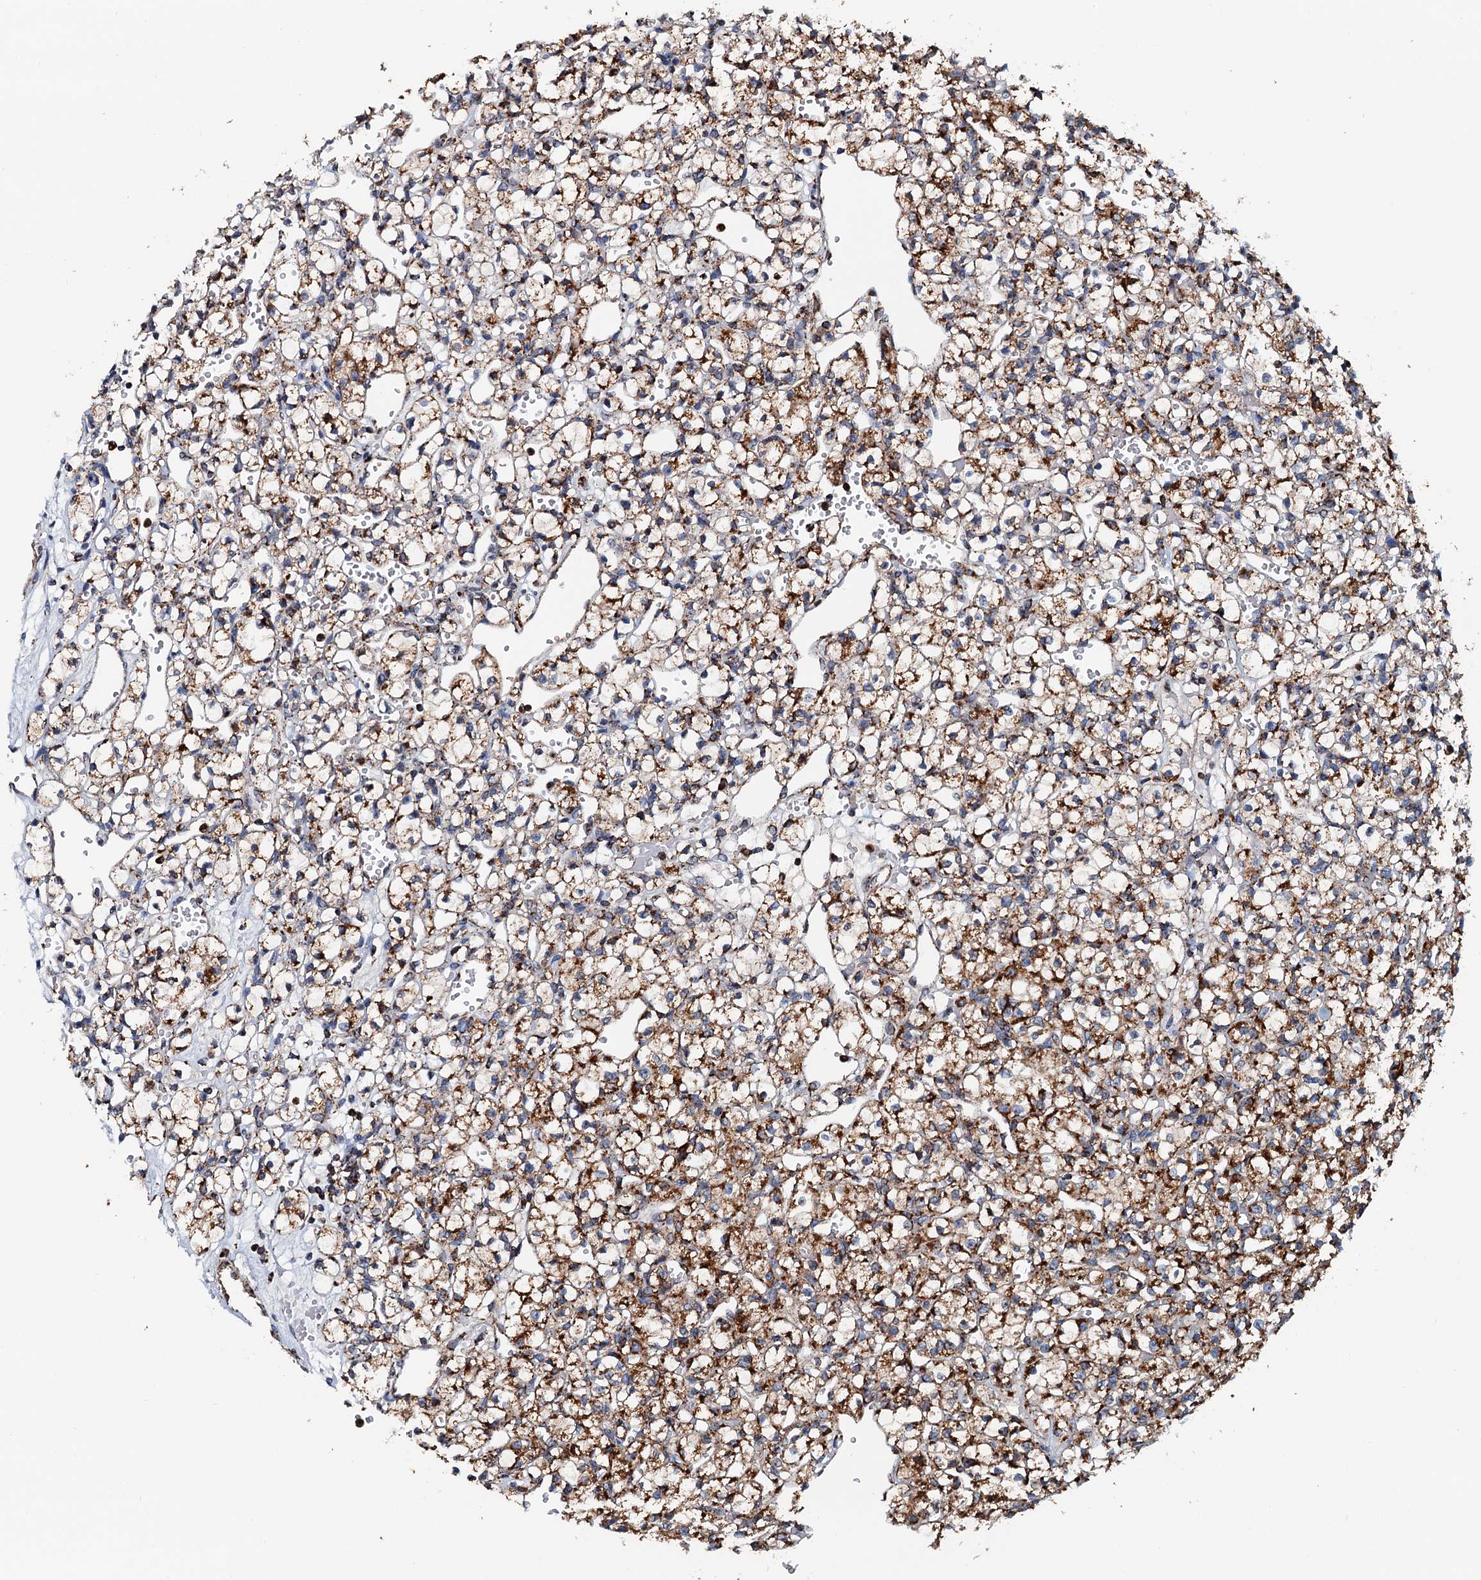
{"staining": {"intensity": "moderate", "quantity": ">75%", "location": "cytoplasmic/membranous"}, "tissue": "renal cancer", "cell_type": "Tumor cells", "image_type": "cancer", "snomed": [{"axis": "morphology", "description": "Adenocarcinoma, NOS"}, {"axis": "topography", "description": "Kidney"}], "caption": "High-magnification brightfield microscopy of adenocarcinoma (renal) stained with DAB (brown) and counterstained with hematoxylin (blue). tumor cells exhibit moderate cytoplasmic/membranous staining is identified in about>75% of cells.", "gene": "AAGAB", "patient": {"sex": "female", "age": 59}}